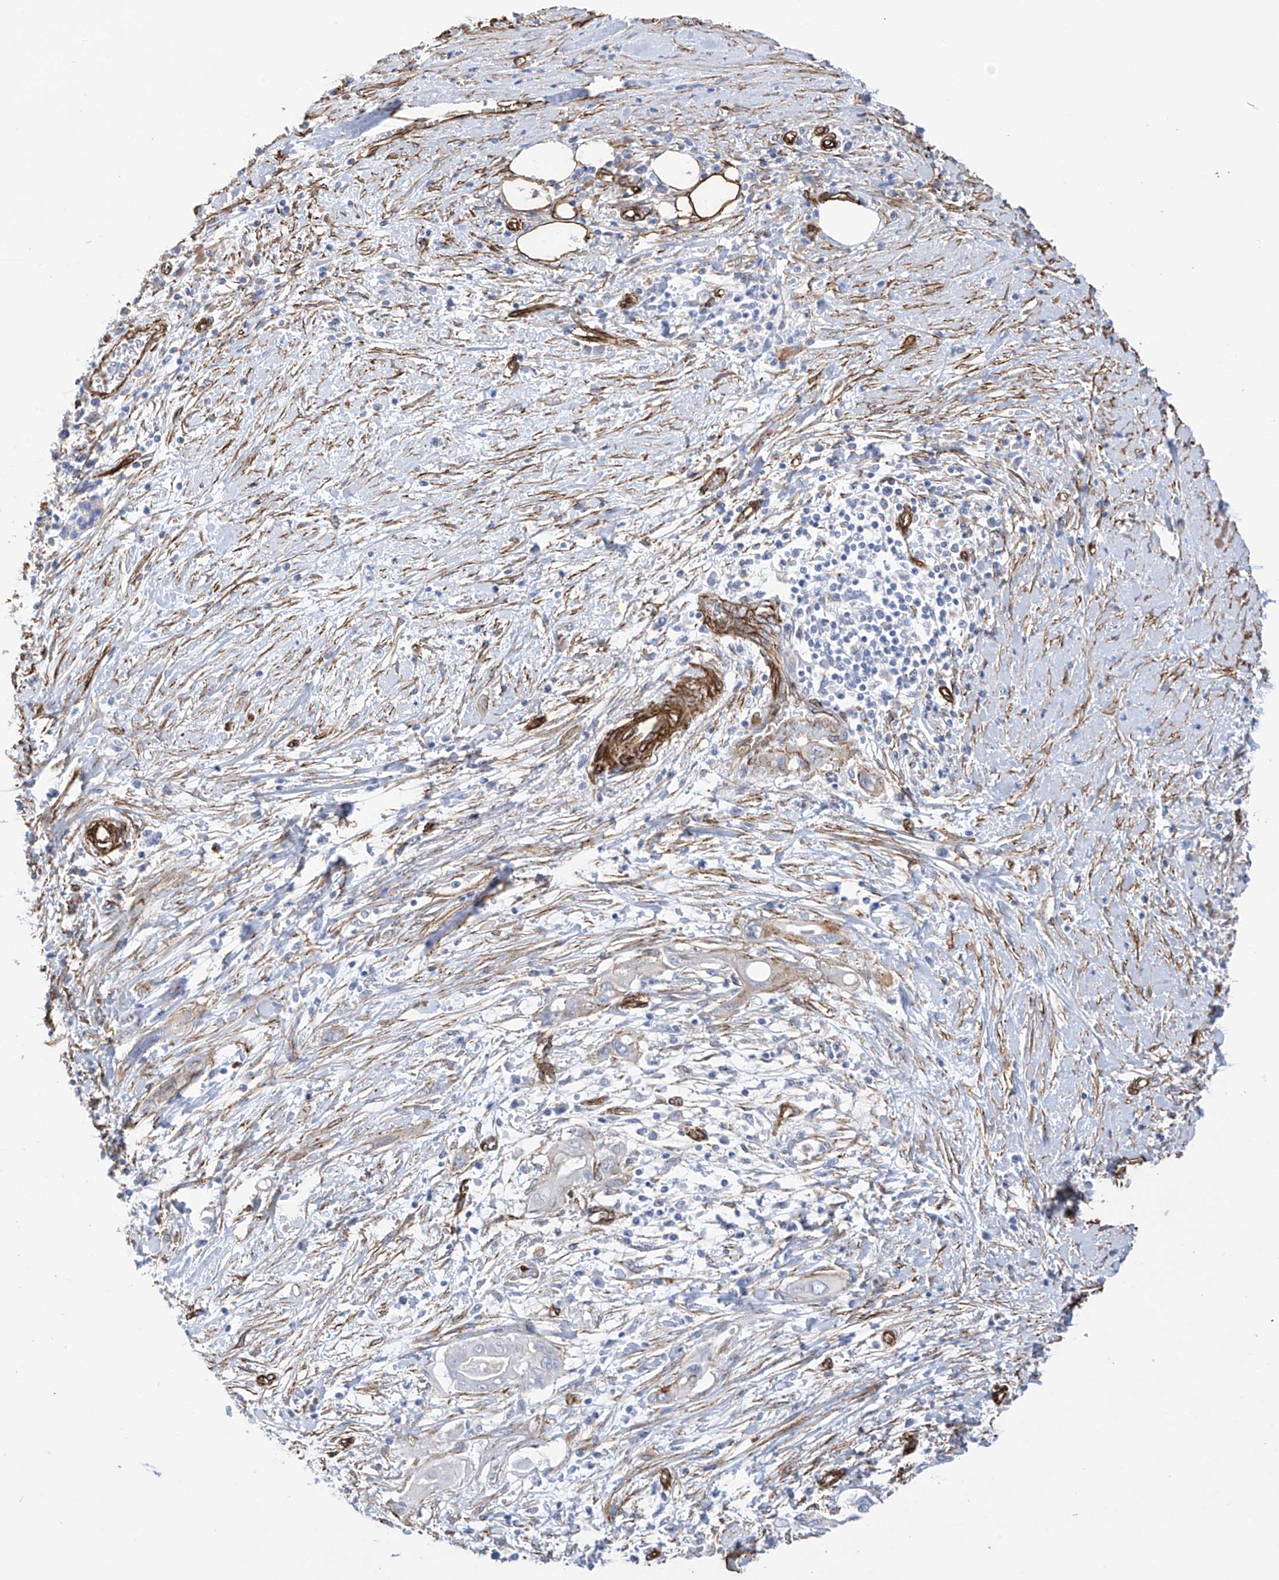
{"staining": {"intensity": "weak", "quantity": "<25%", "location": "cytoplasmic/membranous"}, "tissue": "pancreatic cancer", "cell_type": "Tumor cells", "image_type": "cancer", "snomed": [{"axis": "morphology", "description": "Adenocarcinoma, NOS"}, {"axis": "topography", "description": "Pancreas"}], "caption": "The IHC photomicrograph has no significant staining in tumor cells of adenocarcinoma (pancreatic) tissue.", "gene": "UBTD1", "patient": {"sex": "male", "age": 58}}